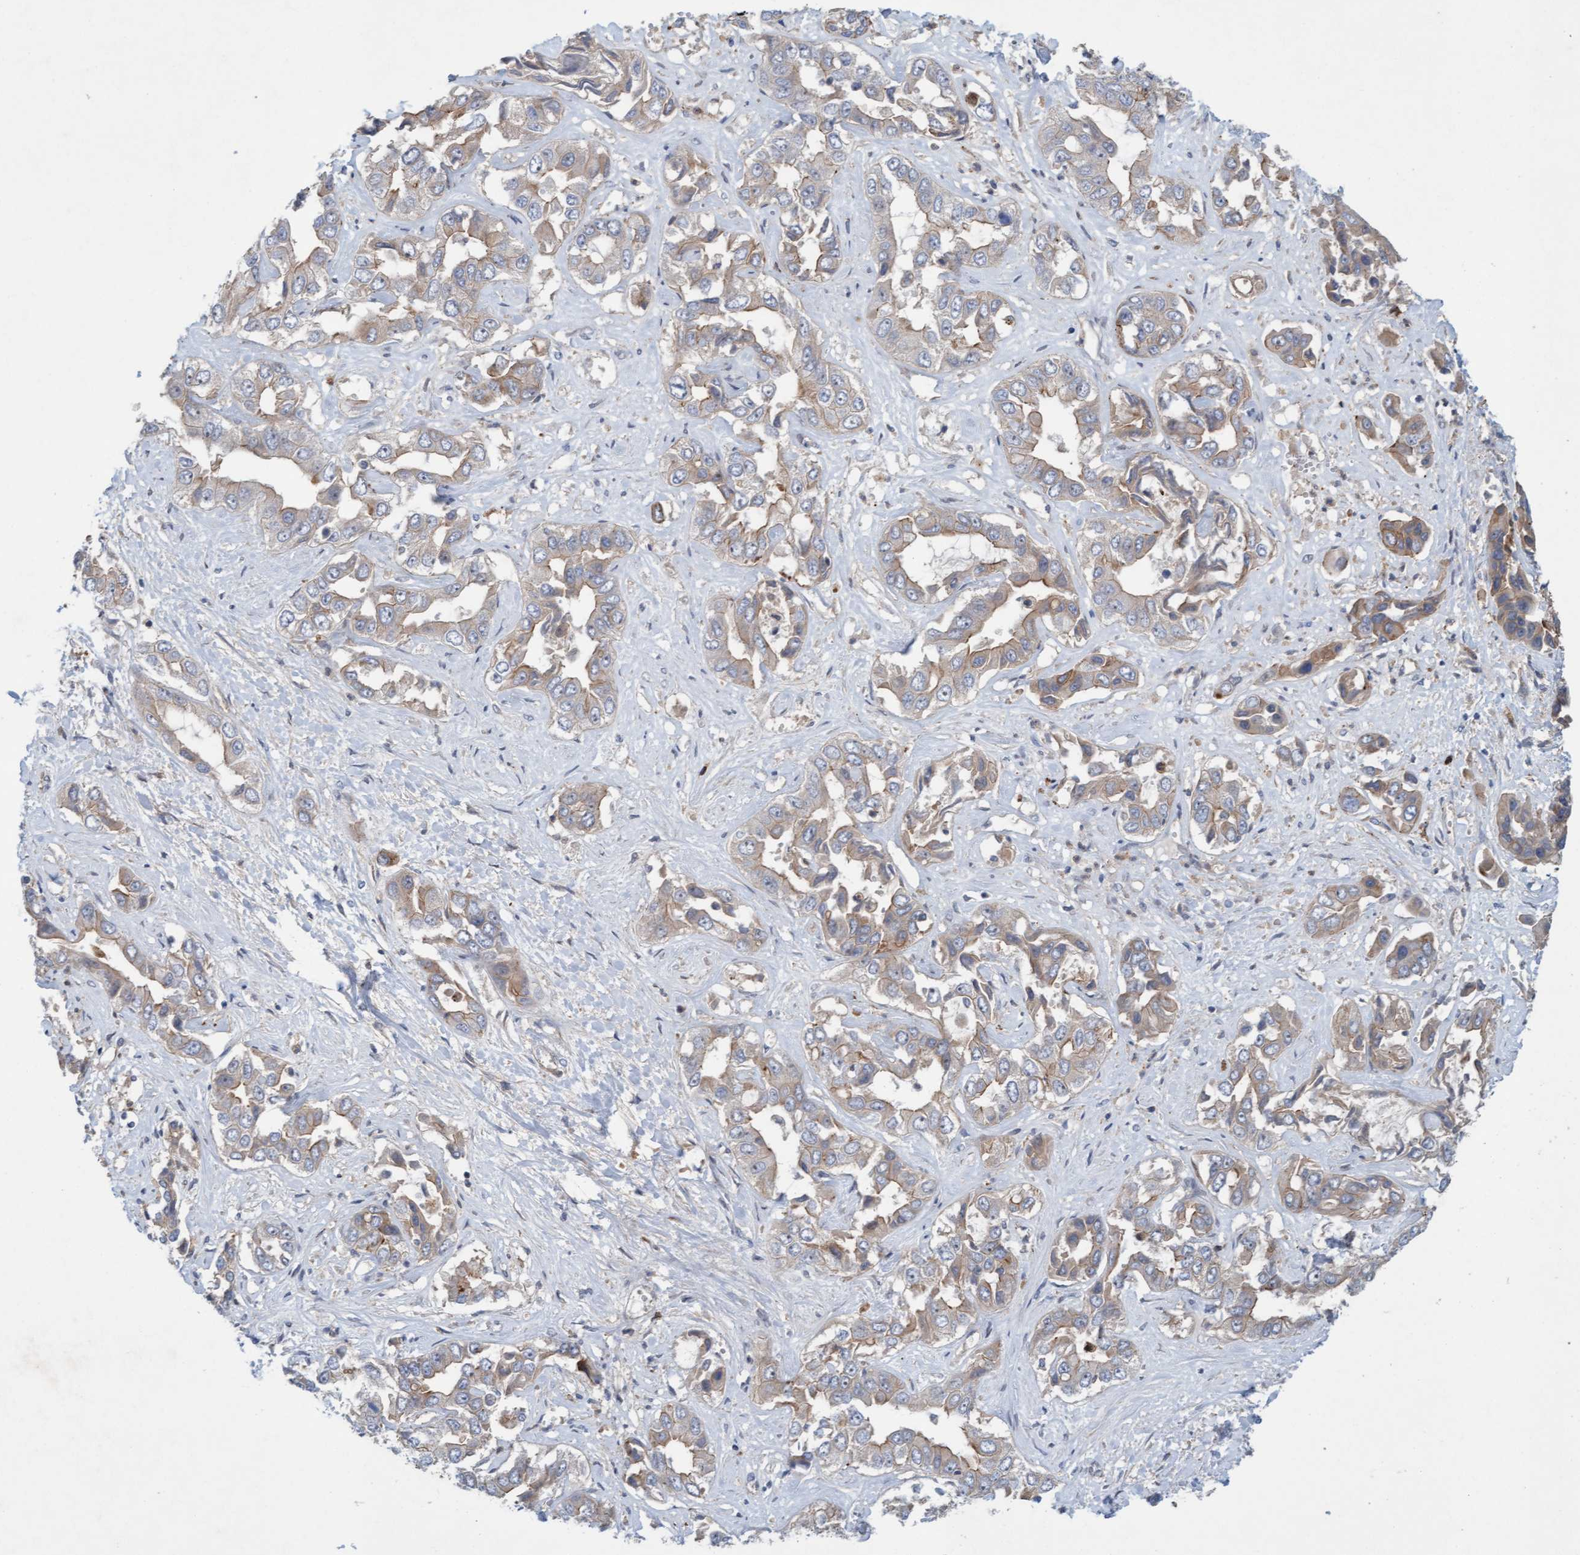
{"staining": {"intensity": "weak", "quantity": "25%-75%", "location": "cytoplasmic/membranous"}, "tissue": "liver cancer", "cell_type": "Tumor cells", "image_type": "cancer", "snomed": [{"axis": "morphology", "description": "Cholangiocarcinoma"}, {"axis": "topography", "description": "Liver"}], "caption": "DAB (3,3'-diaminobenzidine) immunohistochemical staining of human liver cholangiocarcinoma displays weak cytoplasmic/membranous protein positivity in about 25%-75% of tumor cells. (brown staining indicates protein expression, while blue staining denotes nuclei).", "gene": "ERAL1", "patient": {"sex": "female", "age": 52}}